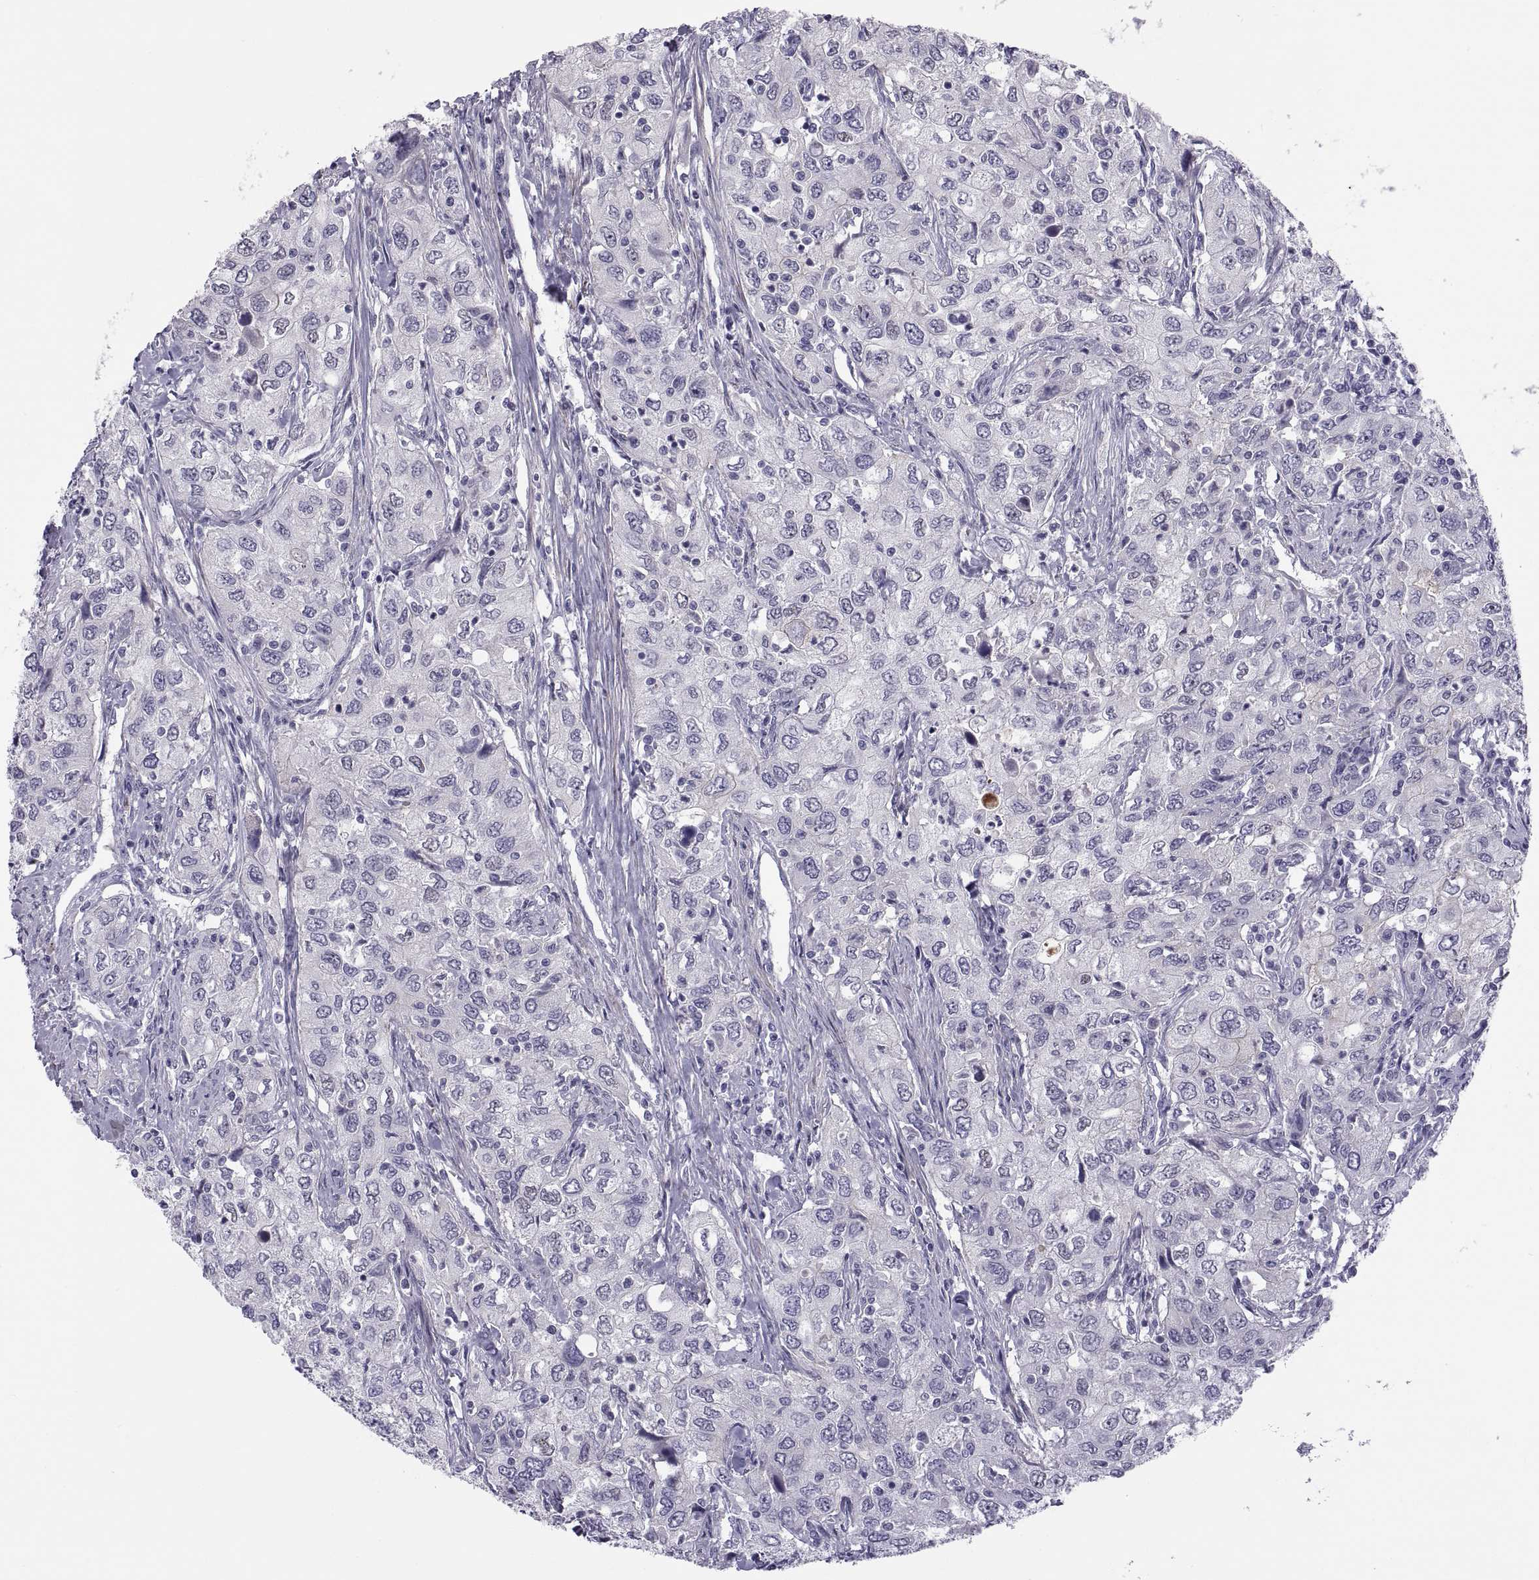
{"staining": {"intensity": "negative", "quantity": "none", "location": "none"}, "tissue": "urothelial cancer", "cell_type": "Tumor cells", "image_type": "cancer", "snomed": [{"axis": "morphology", "description": "Urothelial carcinoma, High grade"}, {"axis": "topography", "description": "Urinary bladder"}], "caption": "Immunohistochemistry (IHC) of urothelial cancer exhibits no positivity in tumor cells. Brightfield microscopy of IHC stained with DAB (3,3'-diaminobenzidine) (brown) and hematoxylin (blue), captured at high magnification.", "gene": "TMEM158", "patient": {"sex": "male", "age": 76}}